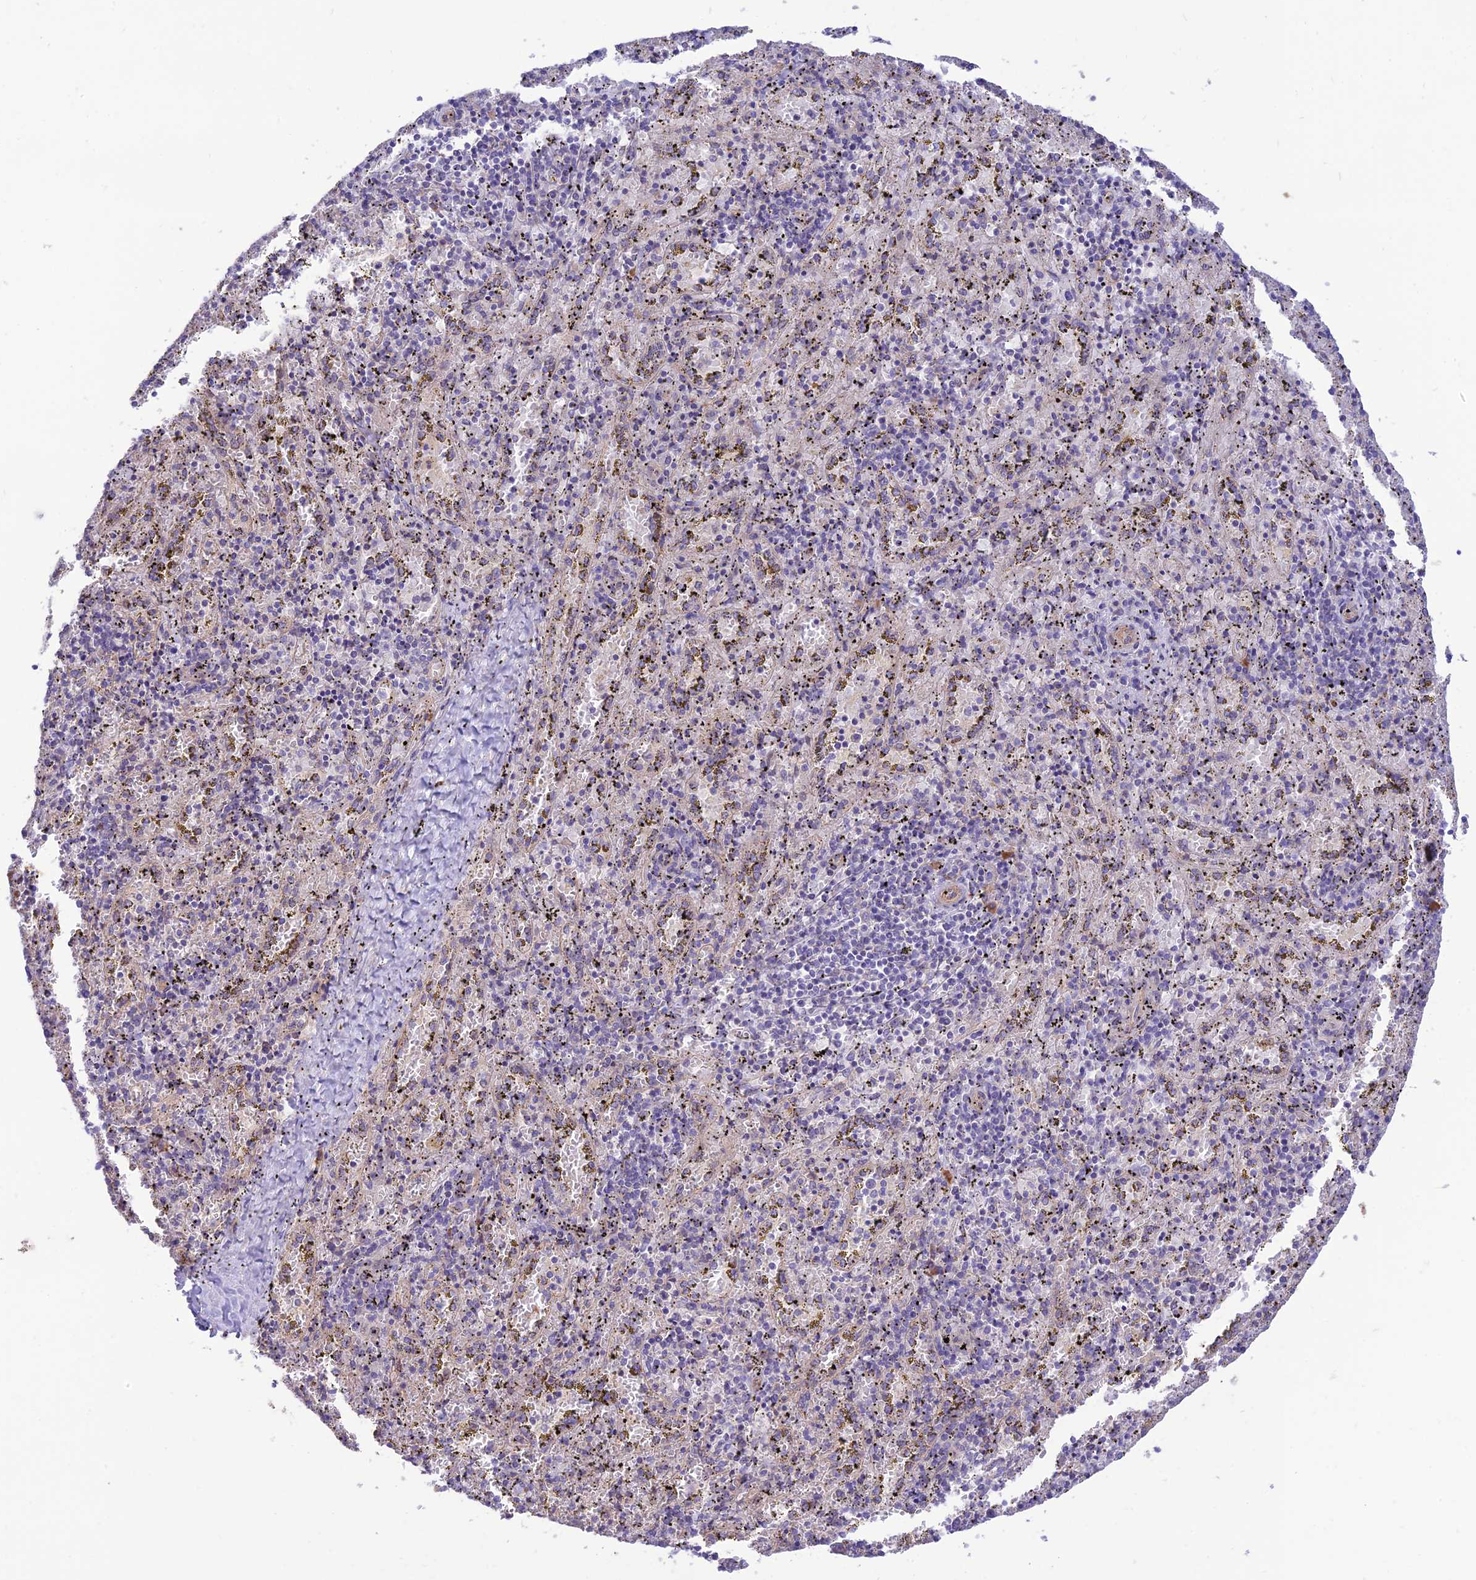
{"staining": {"intensity": "negative", "quantity": "none", "location": "none"}, "tissue": "spleen", "cell_type": "Cells in red pulp", "image_type": "normal", "snomed": [{"axis": "morphology", "description": "Normal tissue, NOS"}, {"axis": "topography", "description": "Spleen"}], "caption": "DAB immunohistochemical staining of benign human spleen shows no significant expression in cells in red pulp. (DAB IHC, high magnification).", "gene": "KCNAB1", "patient": {"sex": "male", "age": 11}}